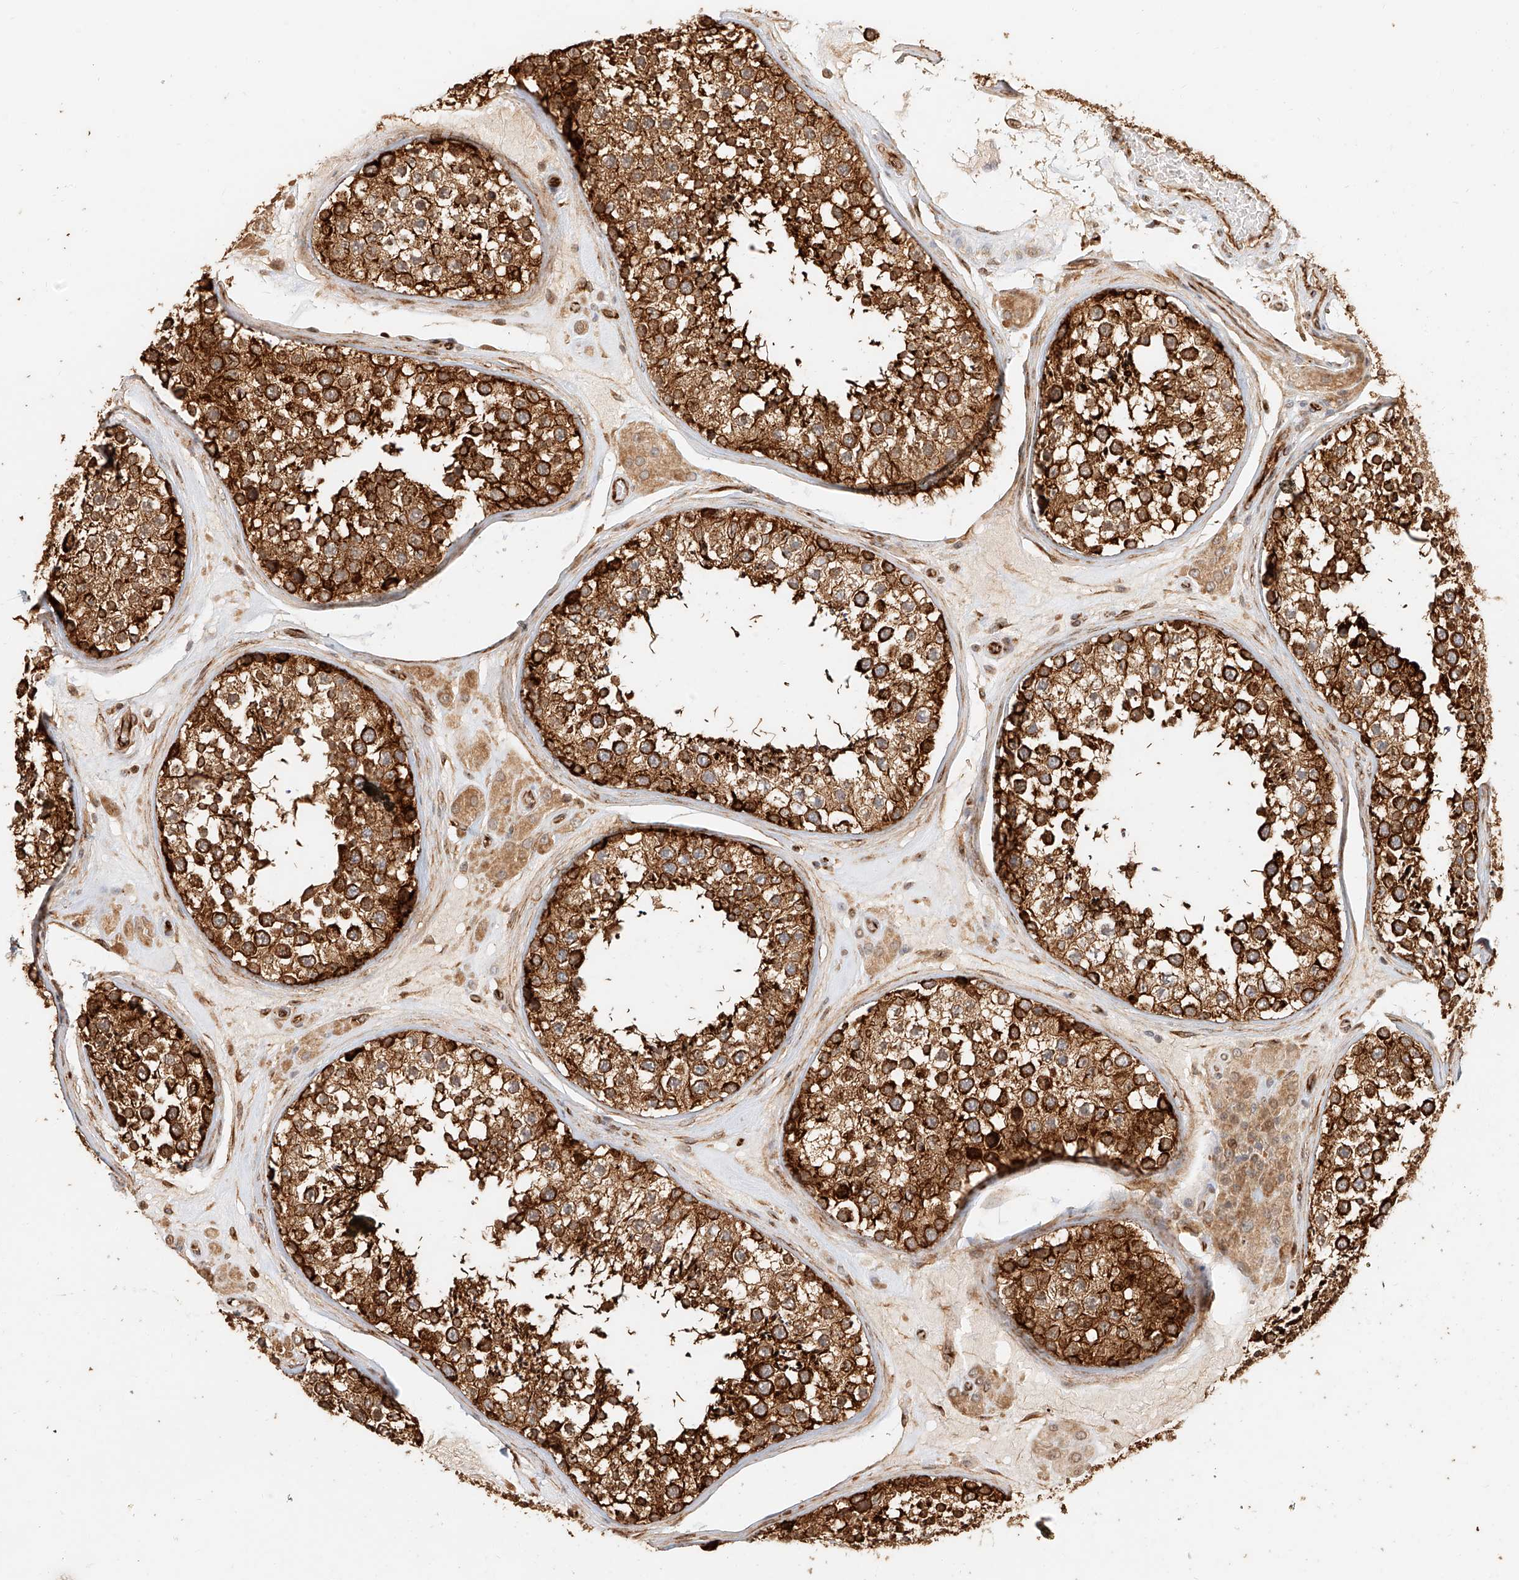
{"staining": {"intensity": "strong", "quantity": ">75%", "location": "cytoplasmic/membranous"}, "tissue": "testis", "cell_type": "Cells in seminiferous ducts", "image_type": "normal", "snomed": [{"axis": "morphology", "description": "Normal tissue, NOS"}, {"axis": "topography", "description": "Testis"}], "caption": "Cells in seminiferous ducts exhibit high levels of strong cytoplasmic/membranous positivity in about >75% of cells in benign testis.", "gene": "NAP1L1", "patient": {"sex": "male", "age": 46}}